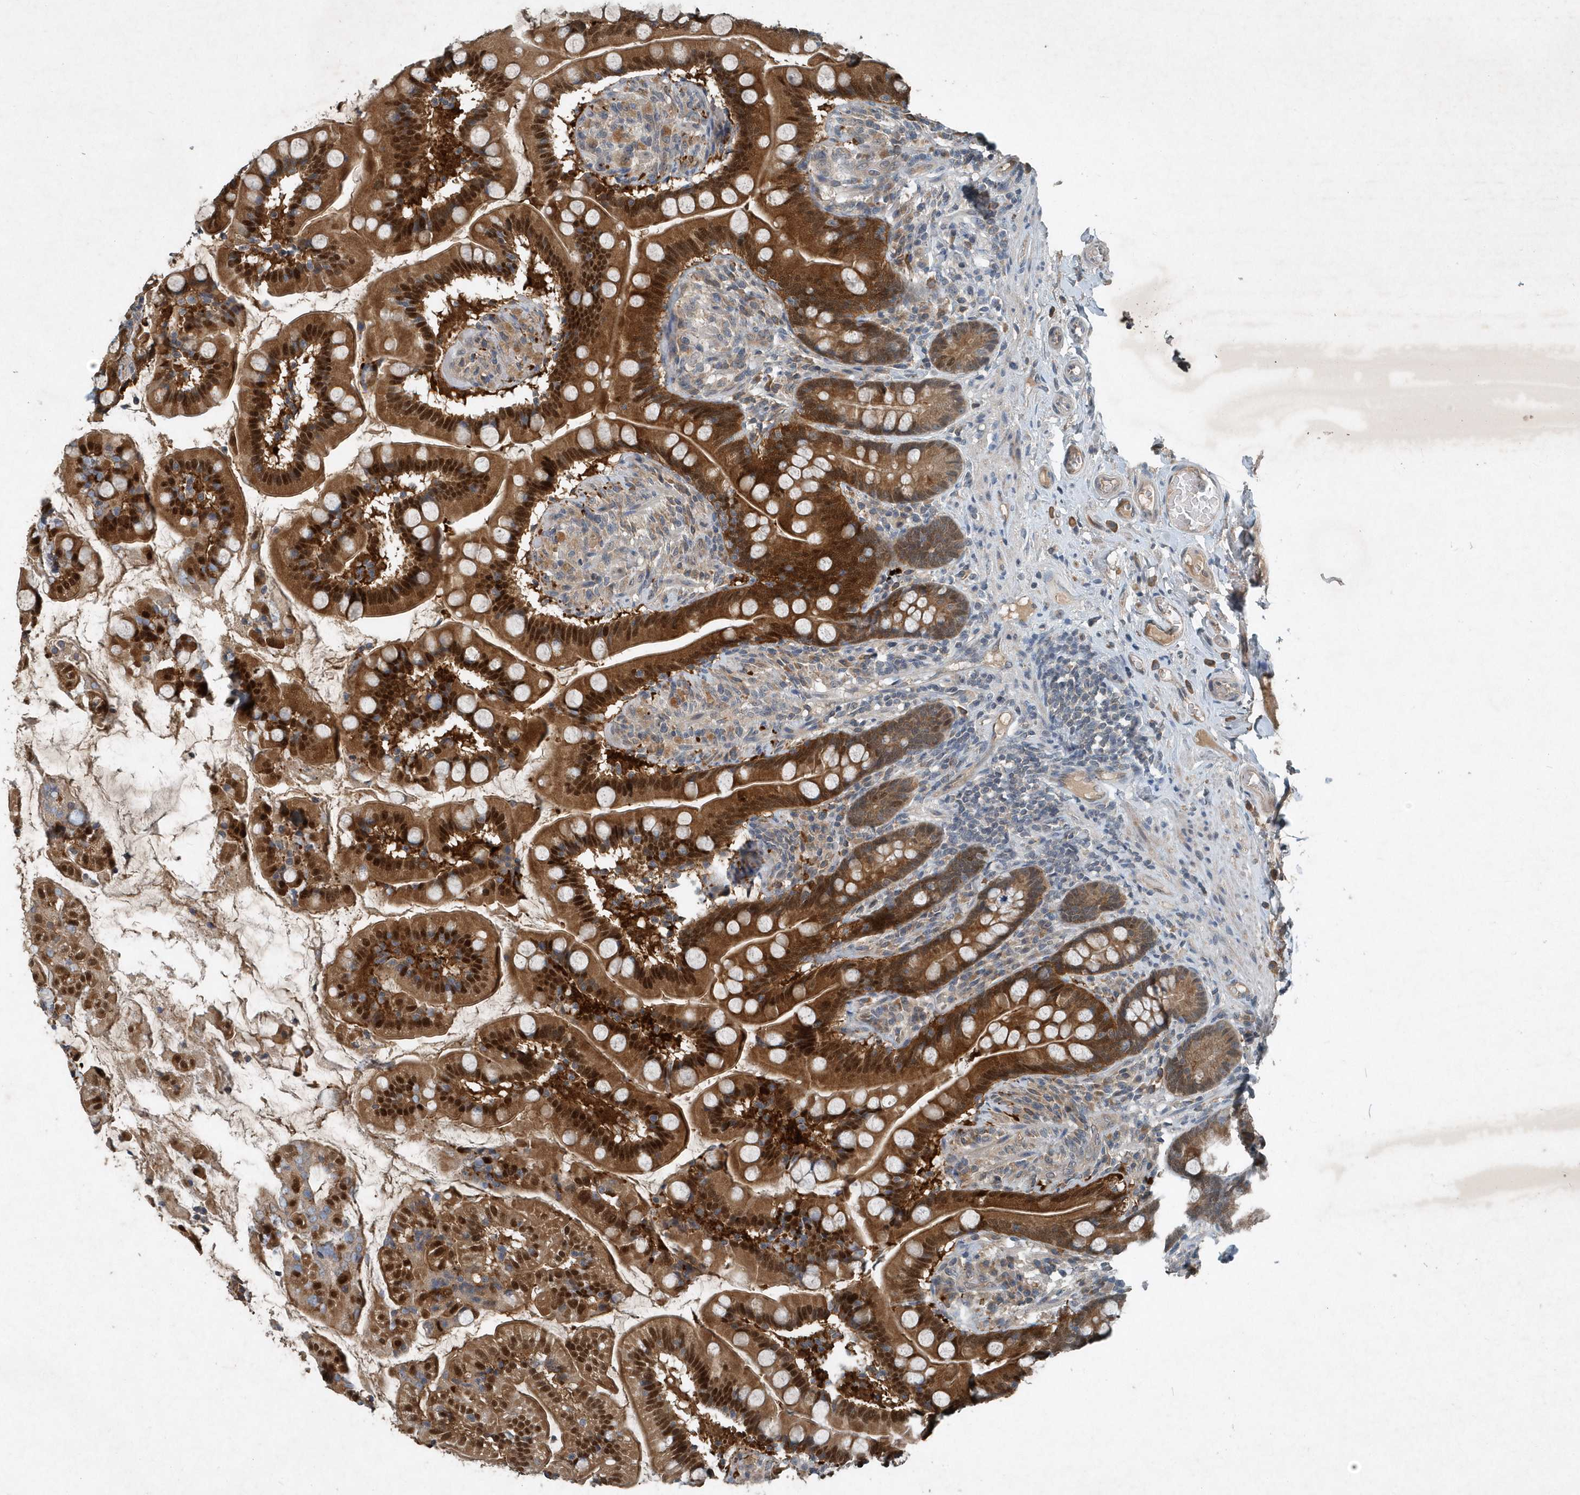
{"staining": {"intensity": "strong", "quantity": ">75%", "location": "cytoplasmic/membranous,nuclear"}, "tissue": "small intestine", "cell_type": "Glandular cells", "image_type": "normal", "snomed": [{"axis": "morphology", "description": "Normal tissue, NOS"}, {"axis": "topography", "description": "Small intestine"}], "caption": "Immunohistochemistry image of normal small intestine stained for a protein (brown), which shows high levels of strong cytoplasmic/membranous,nuclear staining in about >75% of glandular cells.", "gene": "SCFD2", "patient": {"sex": "female", "age": 64}}